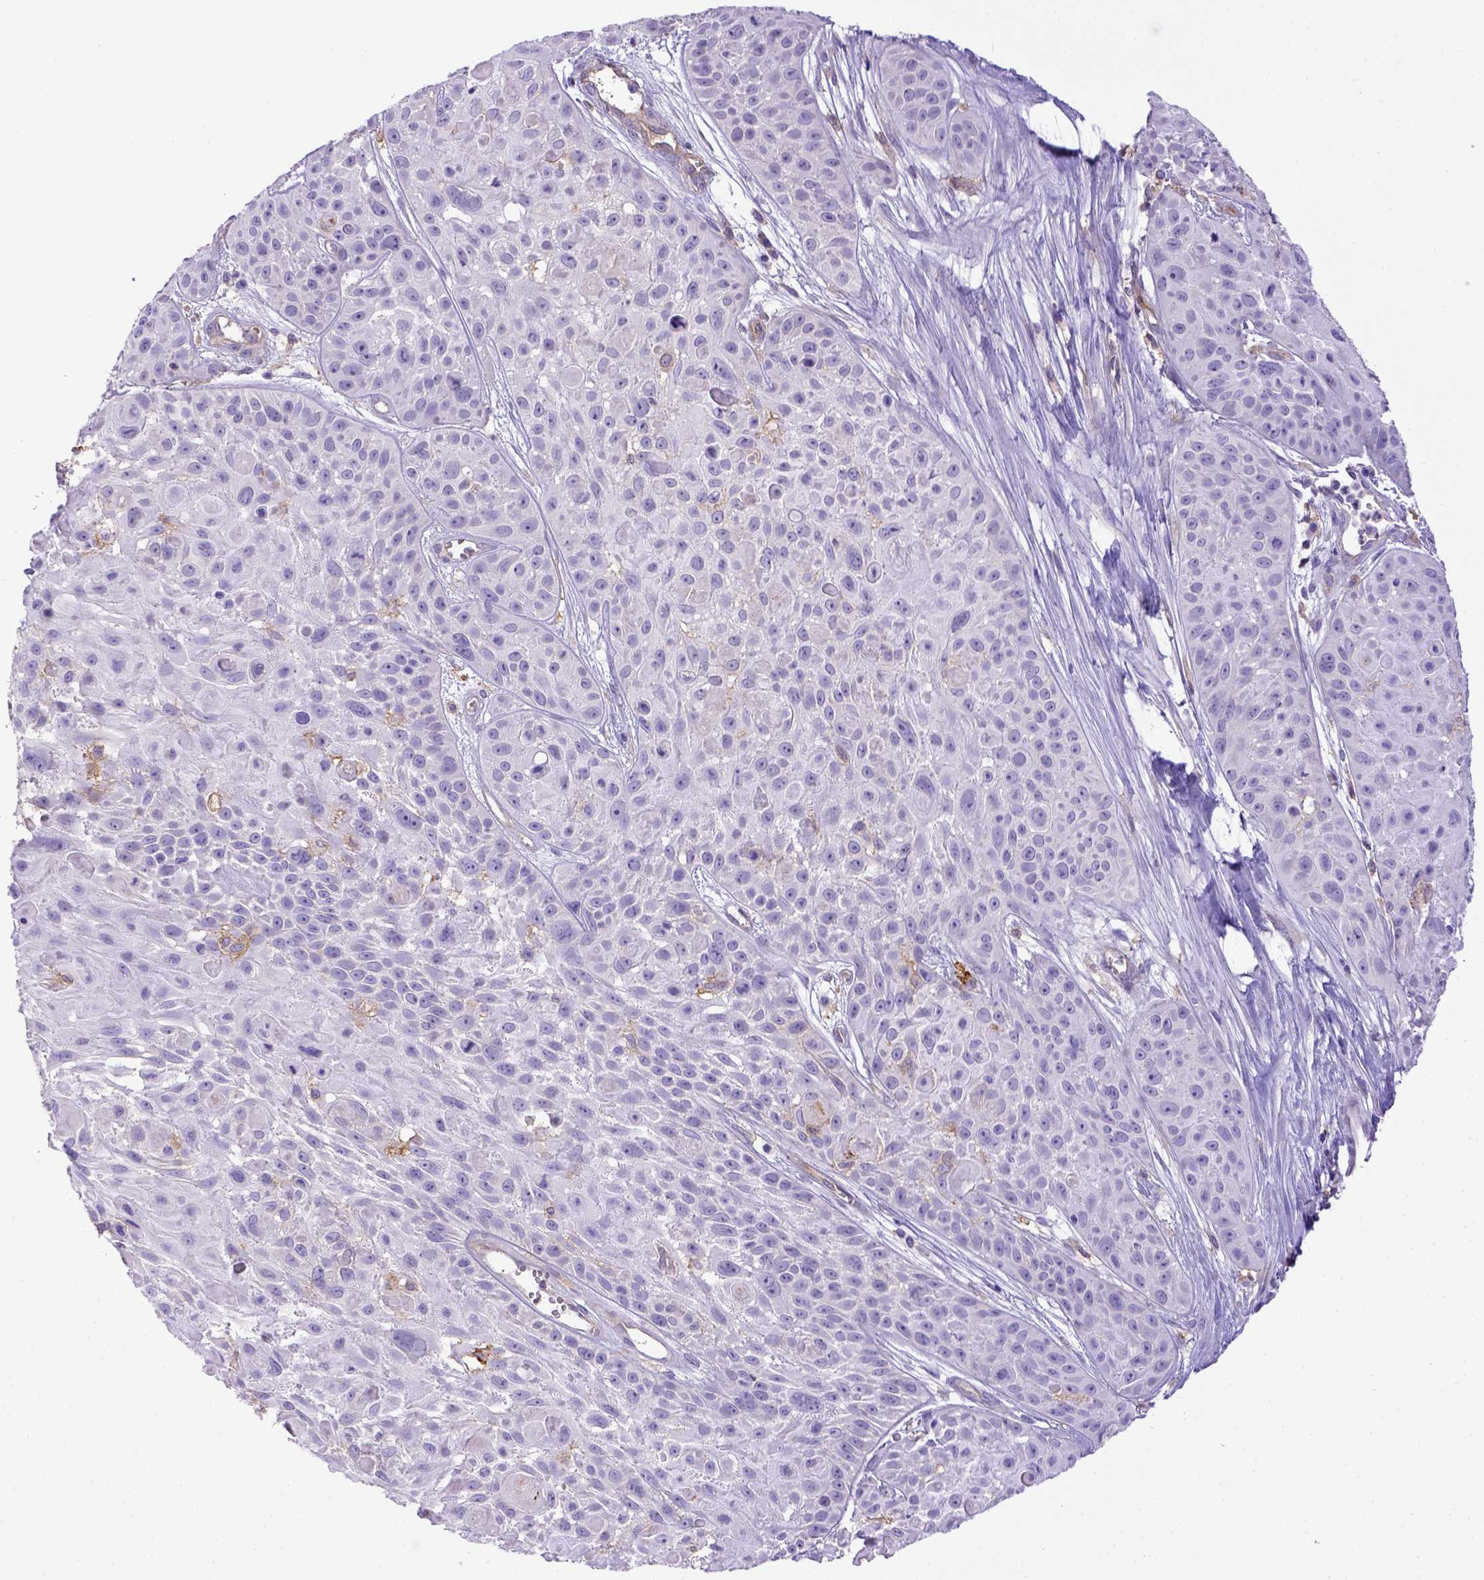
{"staining": {"intensity": "negative", "quantity": "none", "location": "none"}, "tissue": "skin cancer", "cell_type": "Tumor cells", "image_type": "cancer", "snomed": [{"axis": "morphology", "description": "Squamous cell carcinoma, NOS"}, {"axis": "topography", "description": "Skin"}, {"axis": "topography", "description": "Anal"}], "caption": "This is a micrograph of immunohistochemistry staining of skin cancer (squamous cell carcinoma), which shows no staining in tumor cells.", "gene": "CD40", "patient": {"sex": "female", "age": 75}}